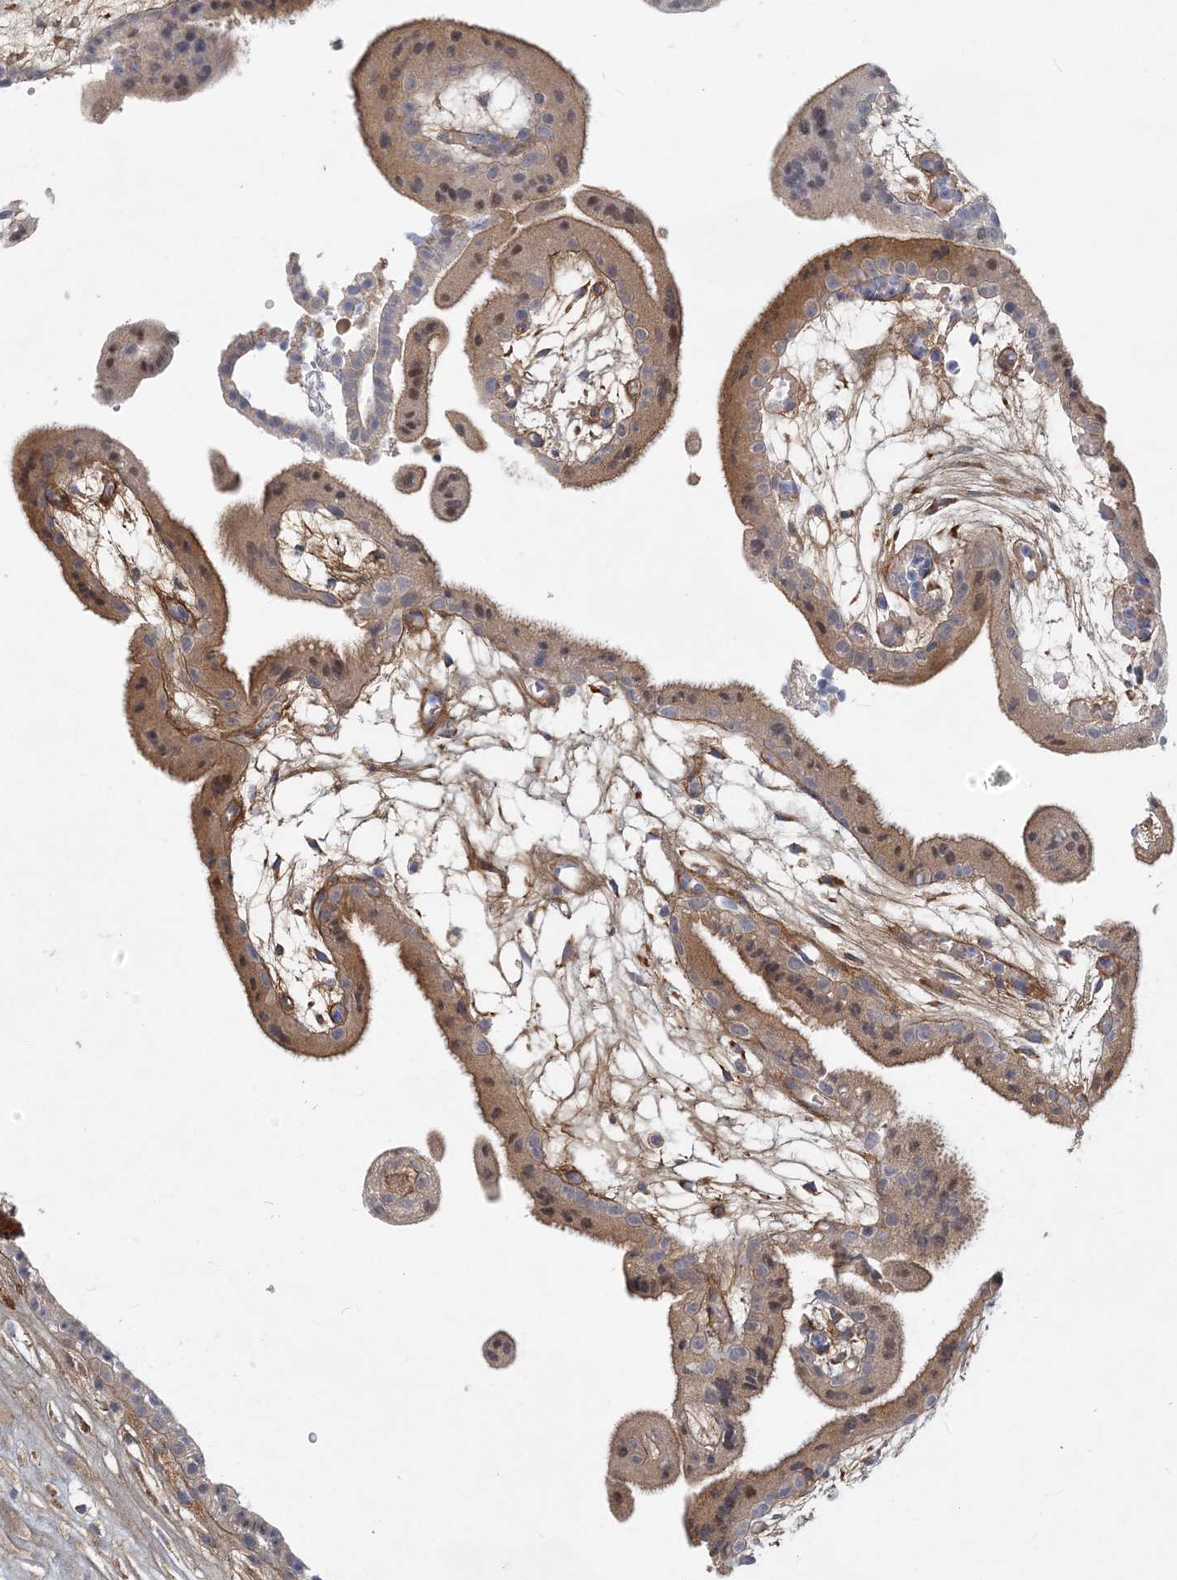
{"staining": {"intensity": "weak", "quantity": ">75%", "location": "cytoplasmic/membranous"}, "tissue": "placenta", "cell_type": "Decidual cells", "image_type": "normal", "snomed": [{"axis": "morphology", "description": "Normal tissue, NOS"}, {"axis": "topography", "description": "Placenta"}], "caption": "Immunohistochemical staining of normal placenta displays low levels of weak cytoplasmic/membranous expression in about >75% of decidual cells.", "gene": "GMPPA", "patient": {"sex": "female", "age": 18}}